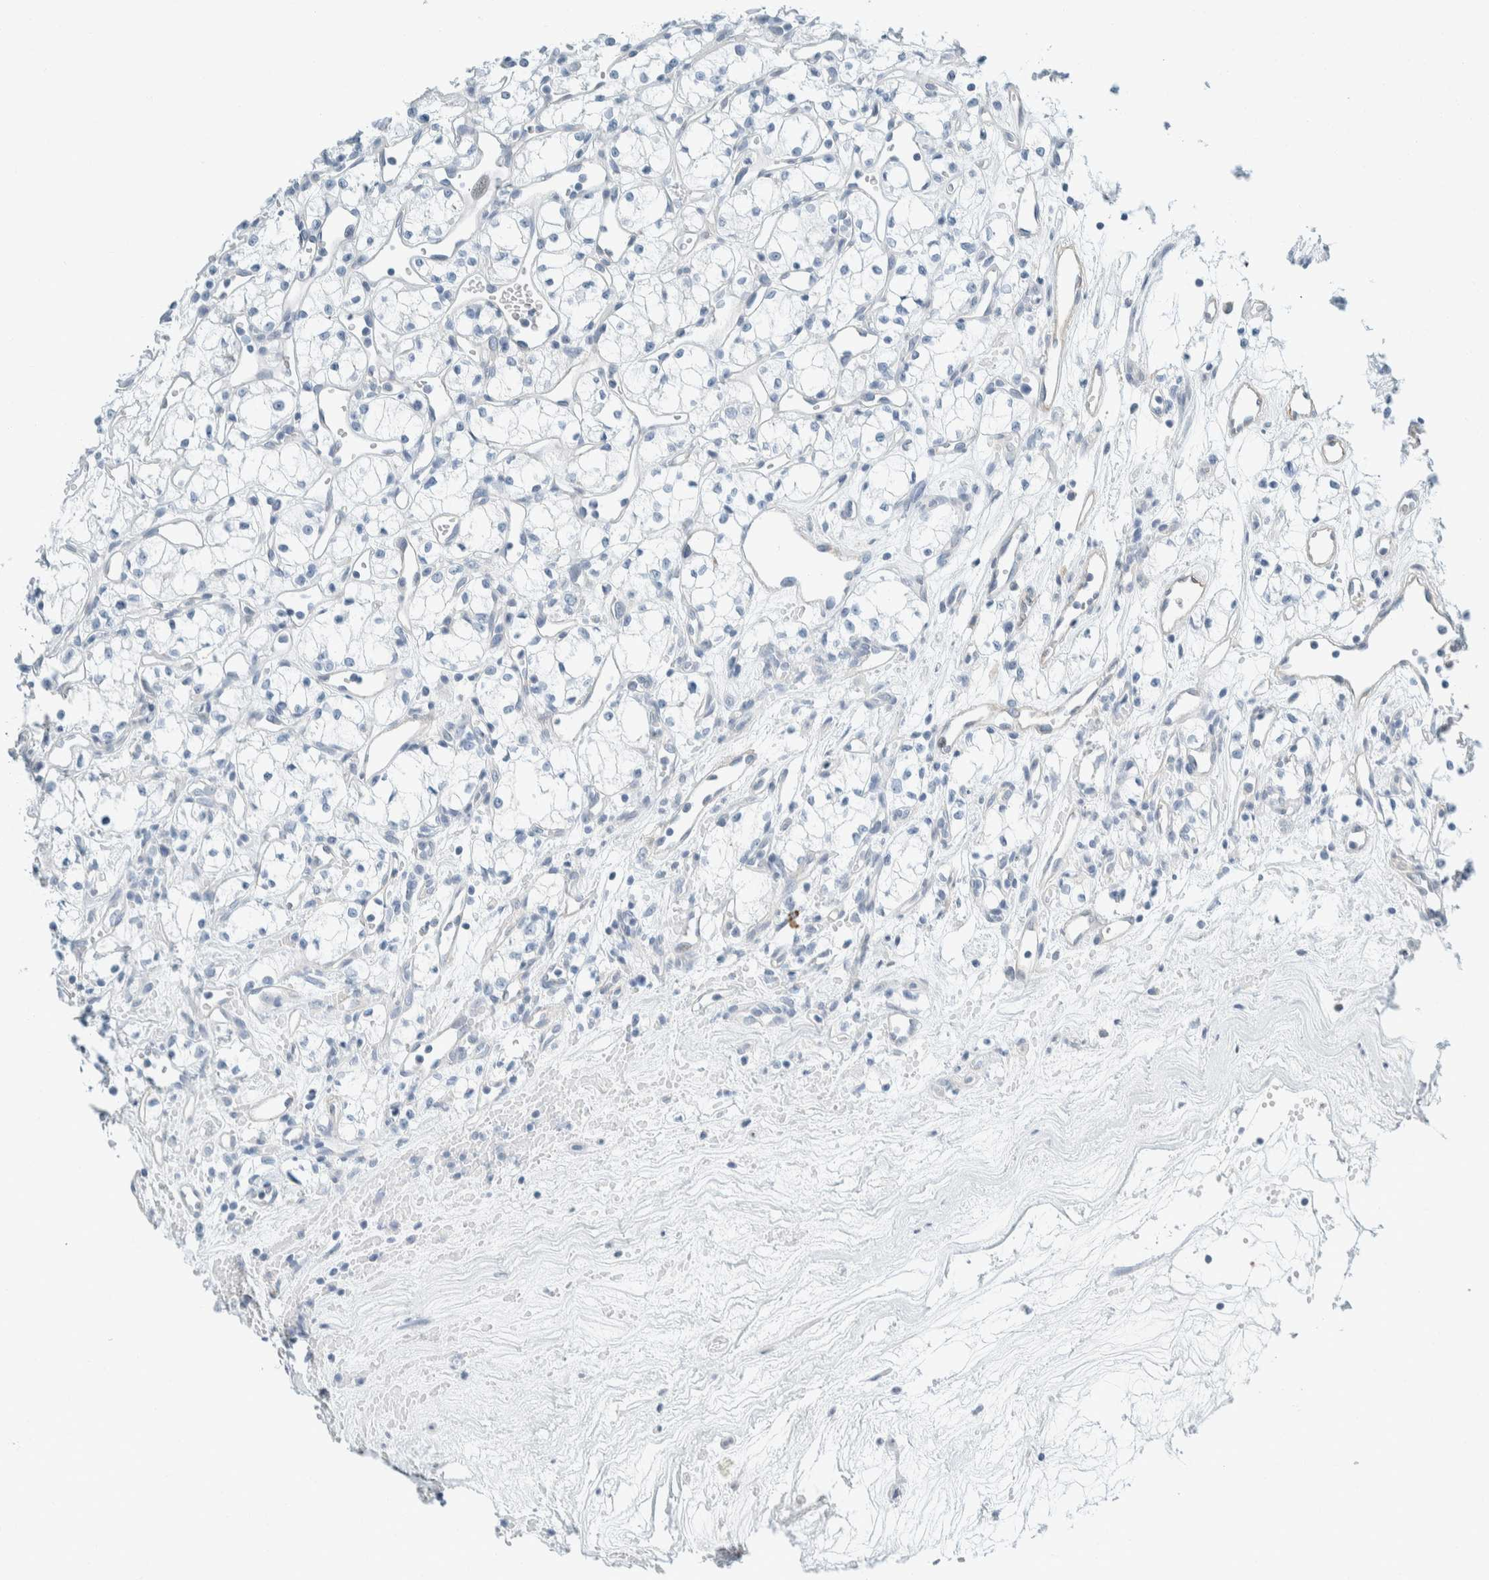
{"staining": {"intensity": "negative", "quantity": "none", "location": "none"}, "tissue": "renal cancer", "cell_type": "Tumor cells", "image_type": "cancer", "snomed": [{"axis": "morphology", "description": "Adenocarcinoma, NOS"}, {"axis": "topography", "description": "Kidney"}], "caption": "IHC of human renal cancer (adenocarcinoma) reveals no expression in tumor cells. Brightfield microscopy of immunohistochemistry stained with DAB (3,3'-diaminobenzidine) (brown) and hematoxylin (blue), captured at high magnification.", "gene": "ARHGAP27", "patient": {"sex": "male", "age": 59}}